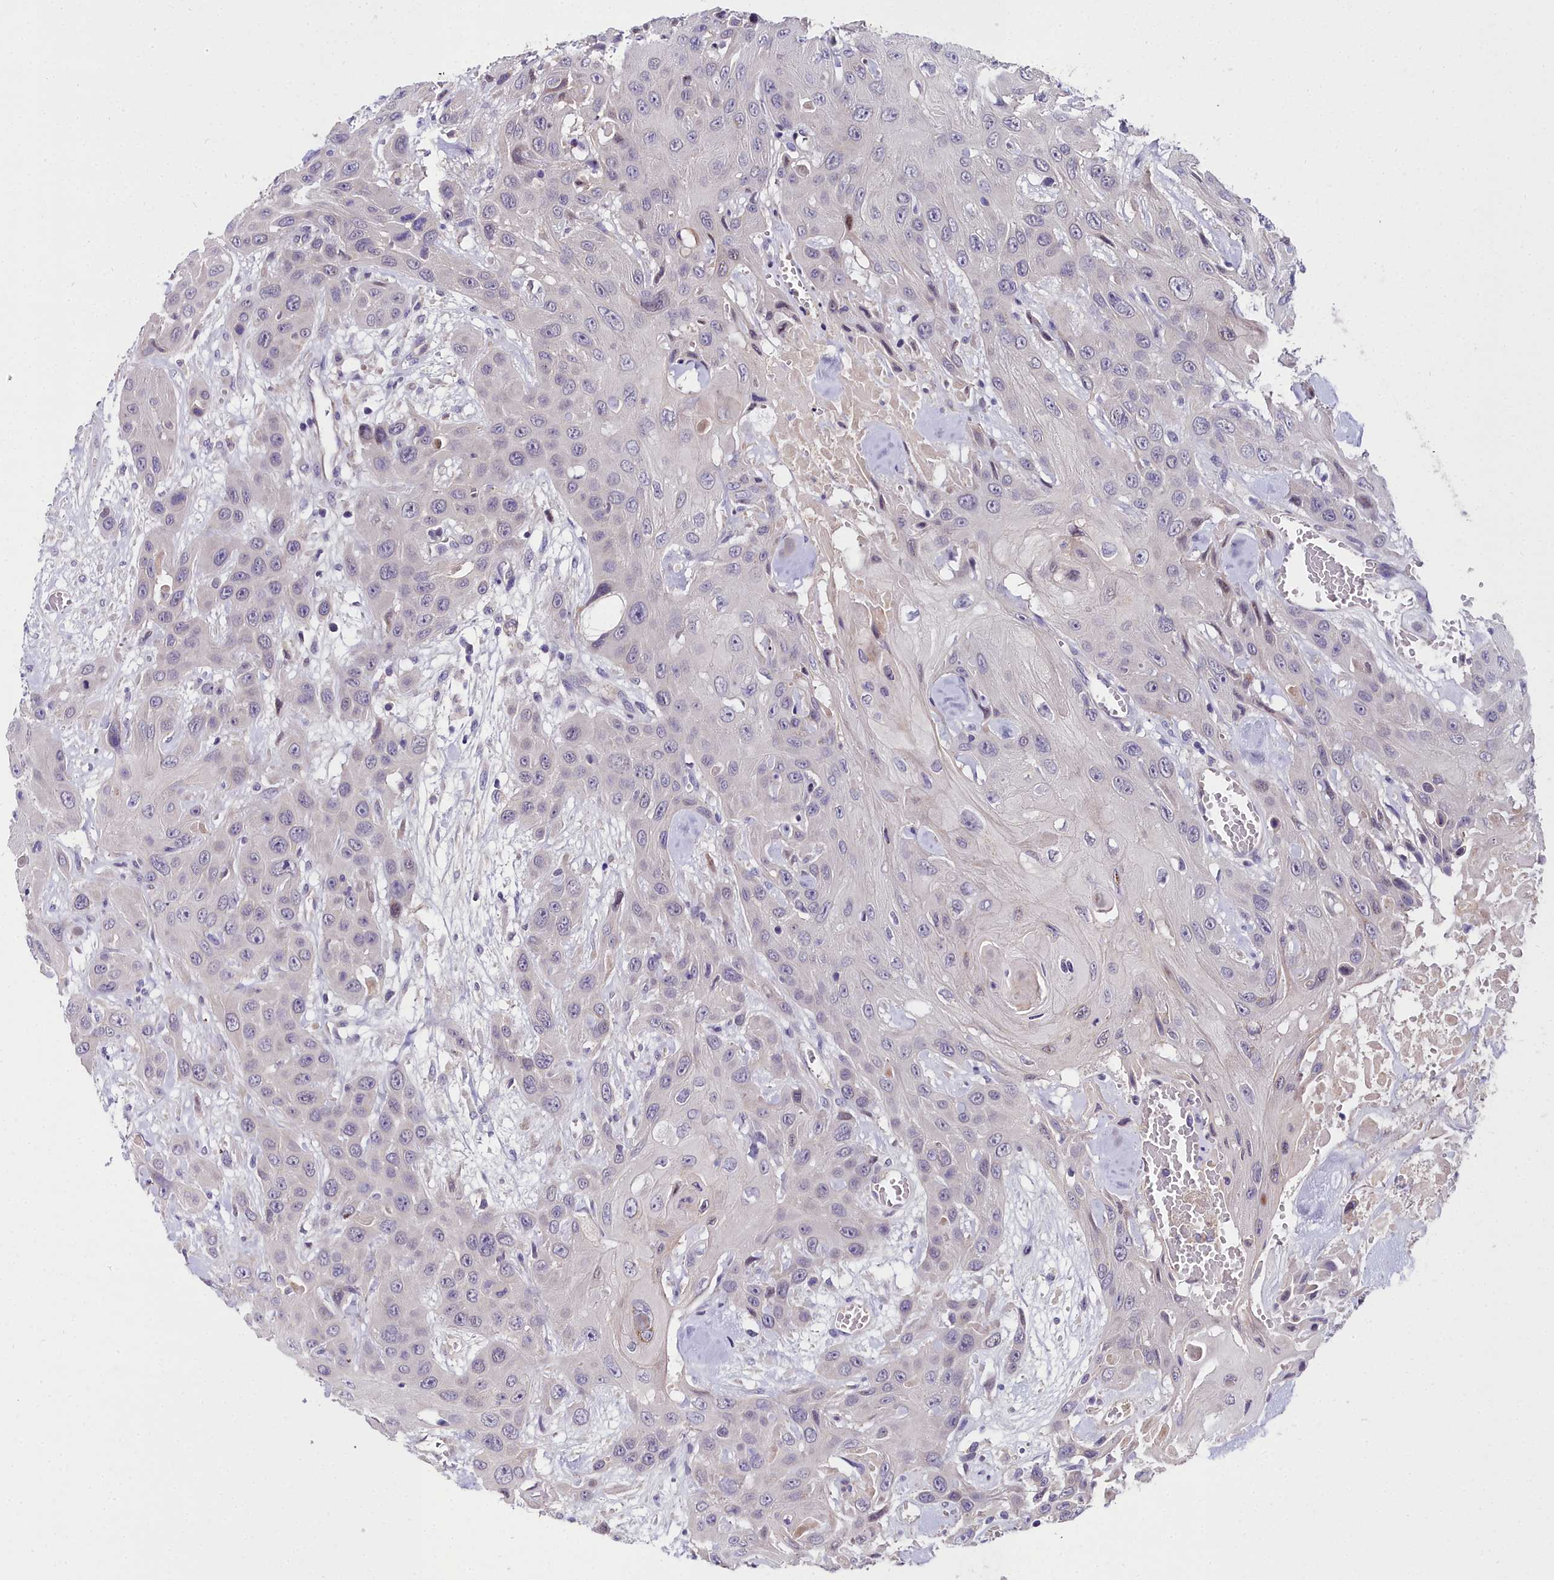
{"staining": {"intensity": "negative", "quantity": "none", "location": "none"}, "tissue": "head and neck cancer", "cell_type": "Tumor cells", "image_type": "cancer", "snomed": [{"axis": "morphology", "description": "Squamous cell carcinoma, NOS"}, {"axis": "topography", "description": "Head-Neck"}], "caption": "This is an immunohistochemistry histopathology image of human head and neck squamous cell carcinoma. There is no positivity in tumor cells.", "gene": "NT5M", "patient": {"sex": "male", "age": 81}}